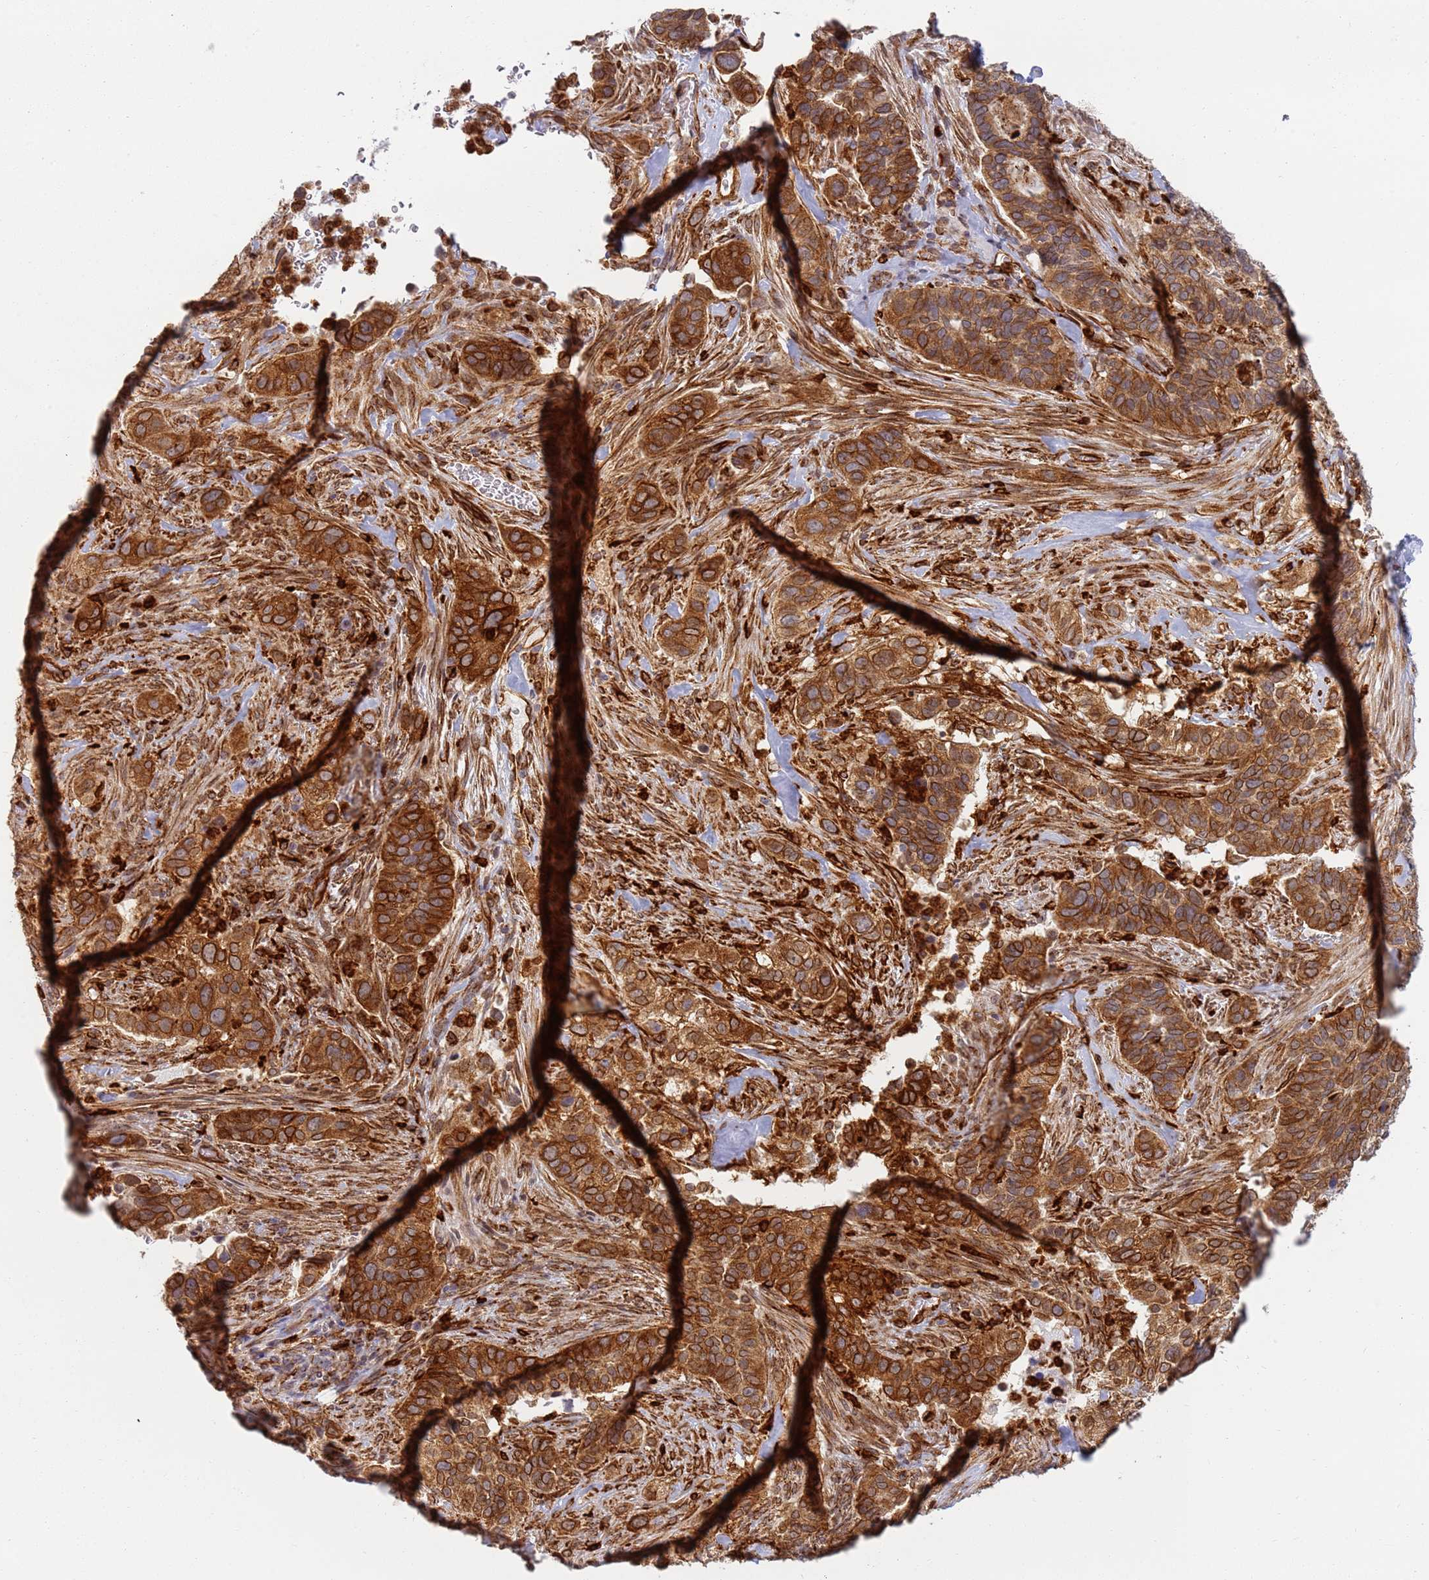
{"staining": {"intensity": "strong", "quantity": ">75%", "location": "cytoplasmic/membranous"}, "tissue": "cervical cancer", "cell_type": "Tumor cells", "image_type": "cancer", "snomed": [{"axis": "morphology", "description": "Squamous cell carcinoma, NOS"}, {"axis": "topography", "description": "Cervix"}], "caption": "The image exhibits immunohistochemical staining of cervical cancer (squamous cell carcinoma). There is strong cytoplasmic/membranous expression is appreciated in approximately >75% of tumor cells.", "gene": "CEP170", "patient": {"sex": "female", "age": 38}}